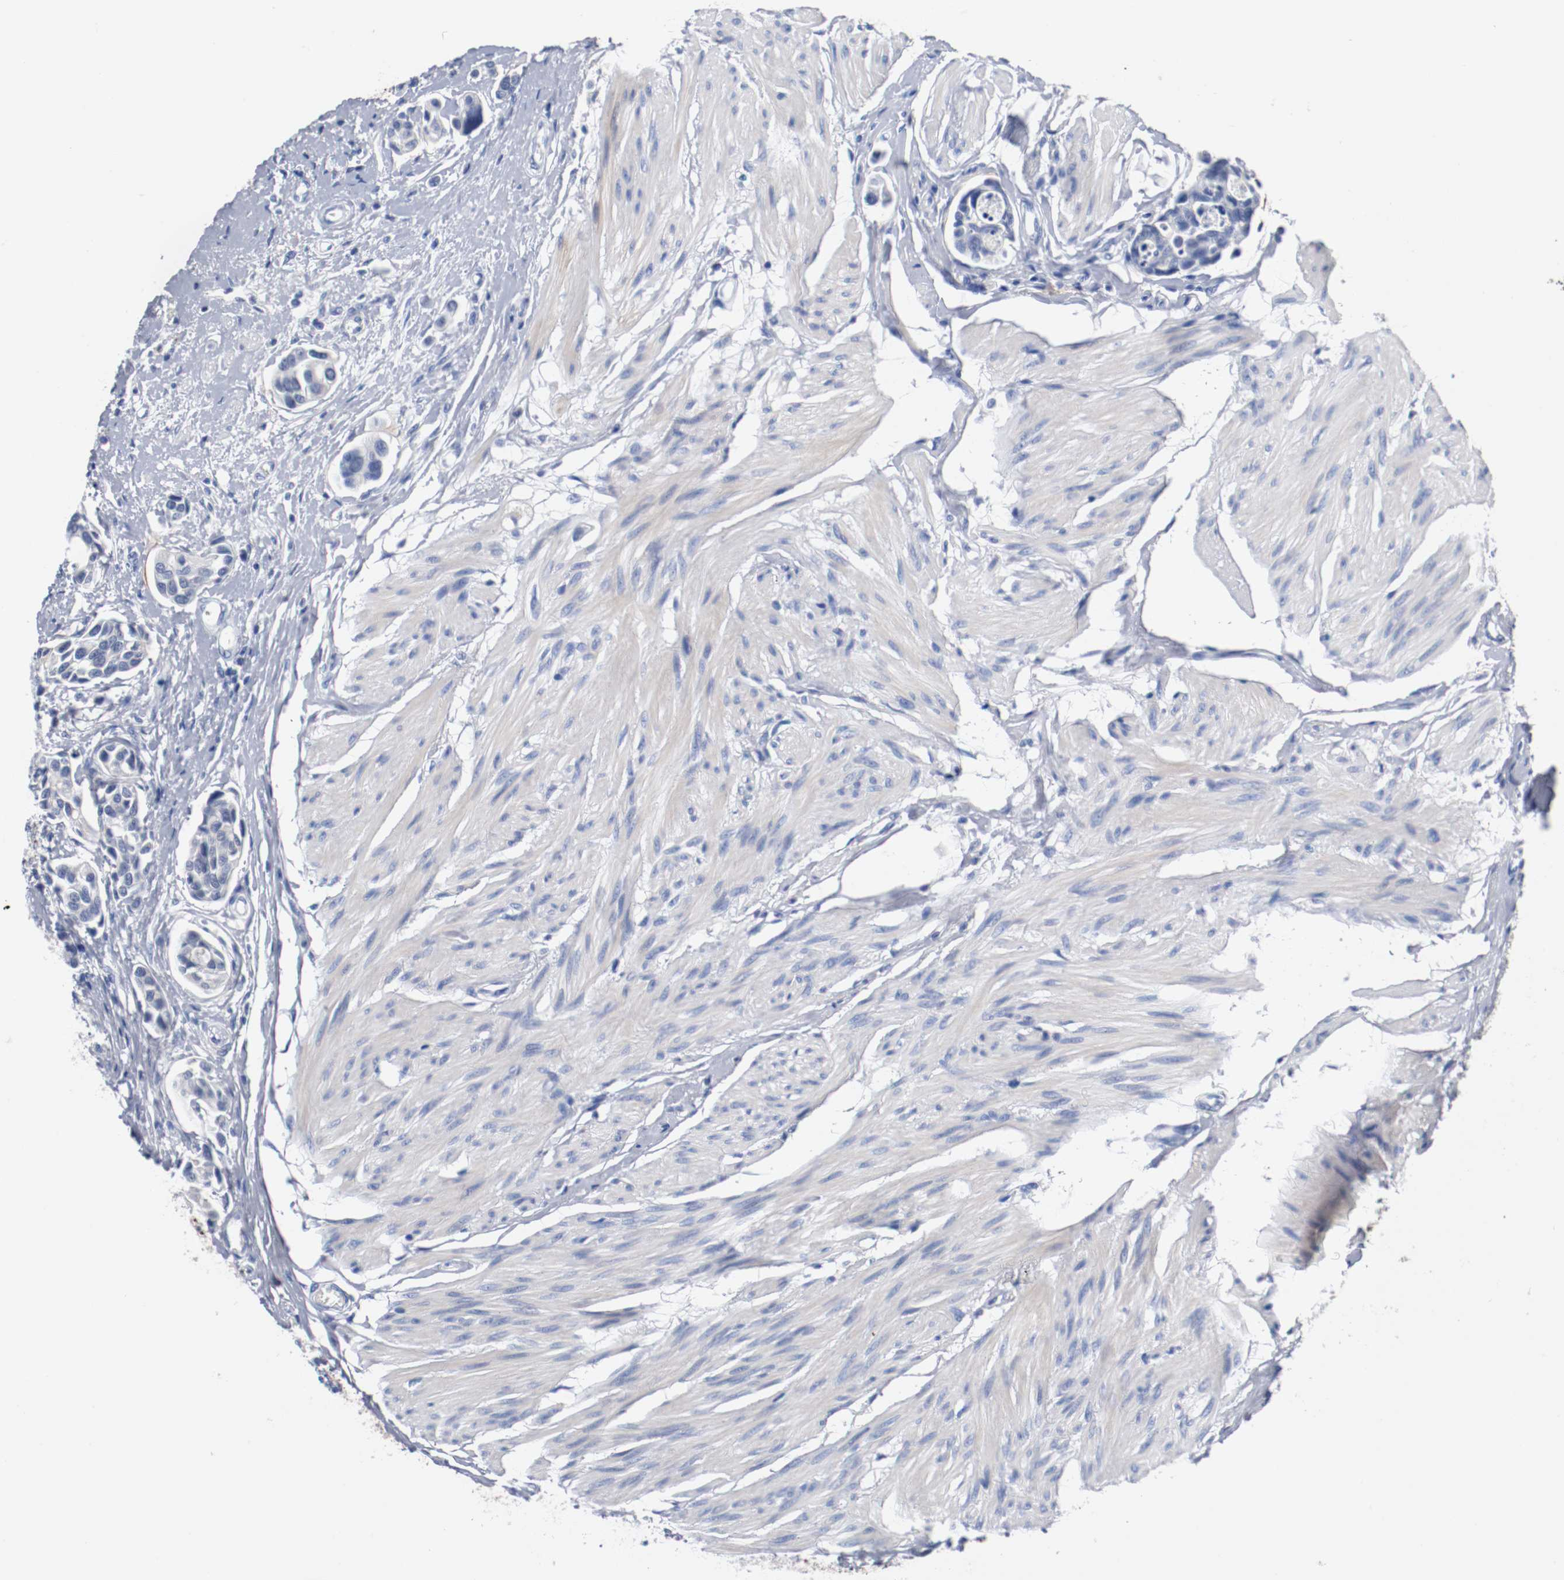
{"staining": {"intensity": "negative", "quantity": "none", "location": "none"}, "tissue": "urothelial cancer", "cell_type": "Tumor cells", "image_type": "cancer", "snomed": [{"axis": "morphology", "description": "Urothelial carcinoma, High grade"}, {"axis": "topography", "description": "Urinary bladder"}], "caption": "Urothelial carcinoma (high-grade) stained for a protein using immunohistochemistry (IHC) demonstrates no expression tumor cells.", "gene": "TNC", "patient": {"sex": "male", "age": 78}}